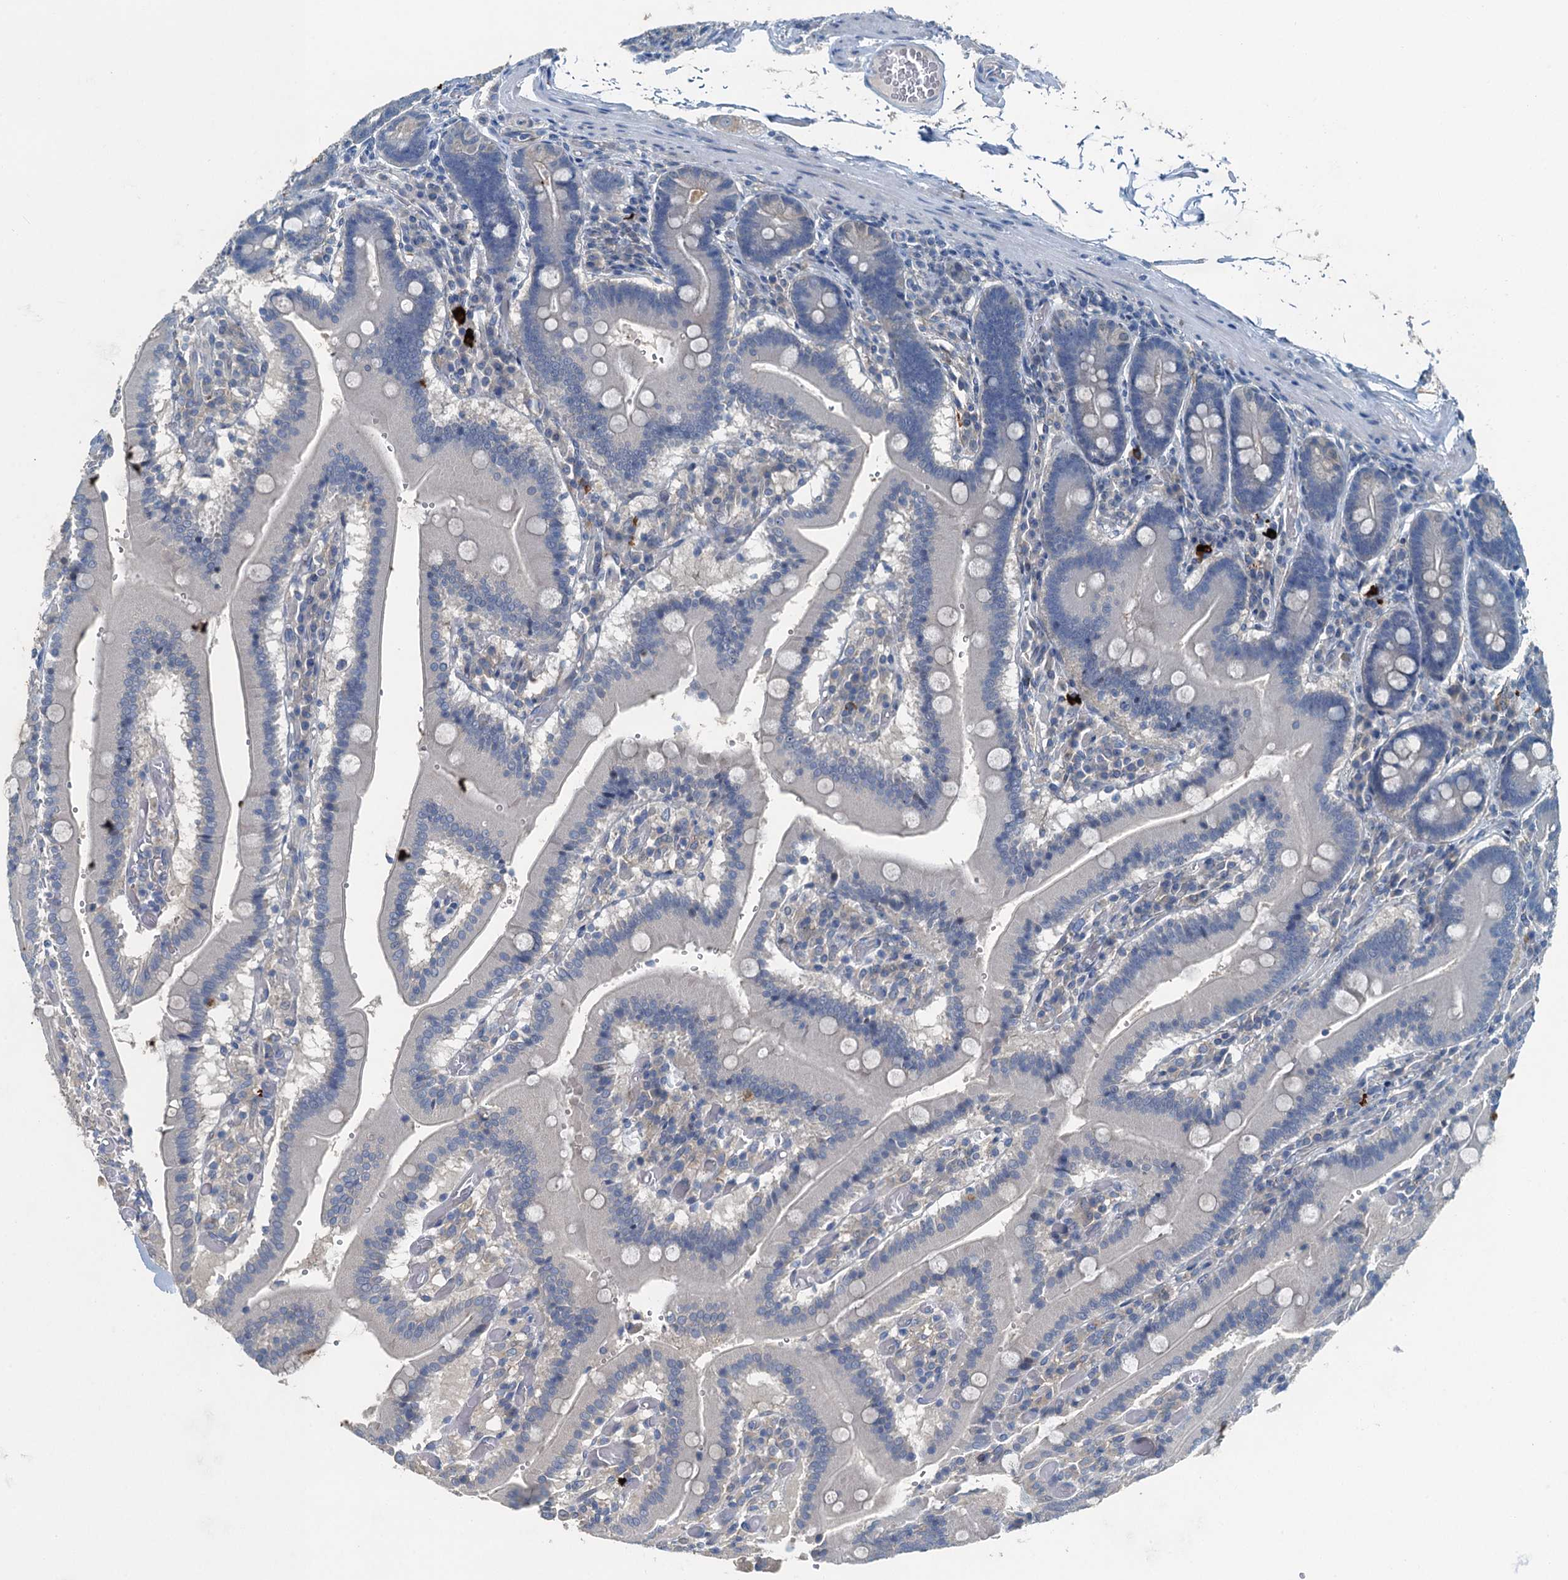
{"staining": {"intensity": "negative", "quantity": "none", "location": "none"}, "tissue": "duodenum", "cell_type": "Glandular cells", "image_type": "normal", "snomed": [{"axis": "morphology", "description": "Normal tissue, NOS"}, {"axis": "topography", "description": "Duodenum"}], "caption": "Human duodenum stained for a protein using IHC demonstrates no positivity in glandular cells.", "gene": "CBLIF", "patient": {"sex": "female", "age": 62}}